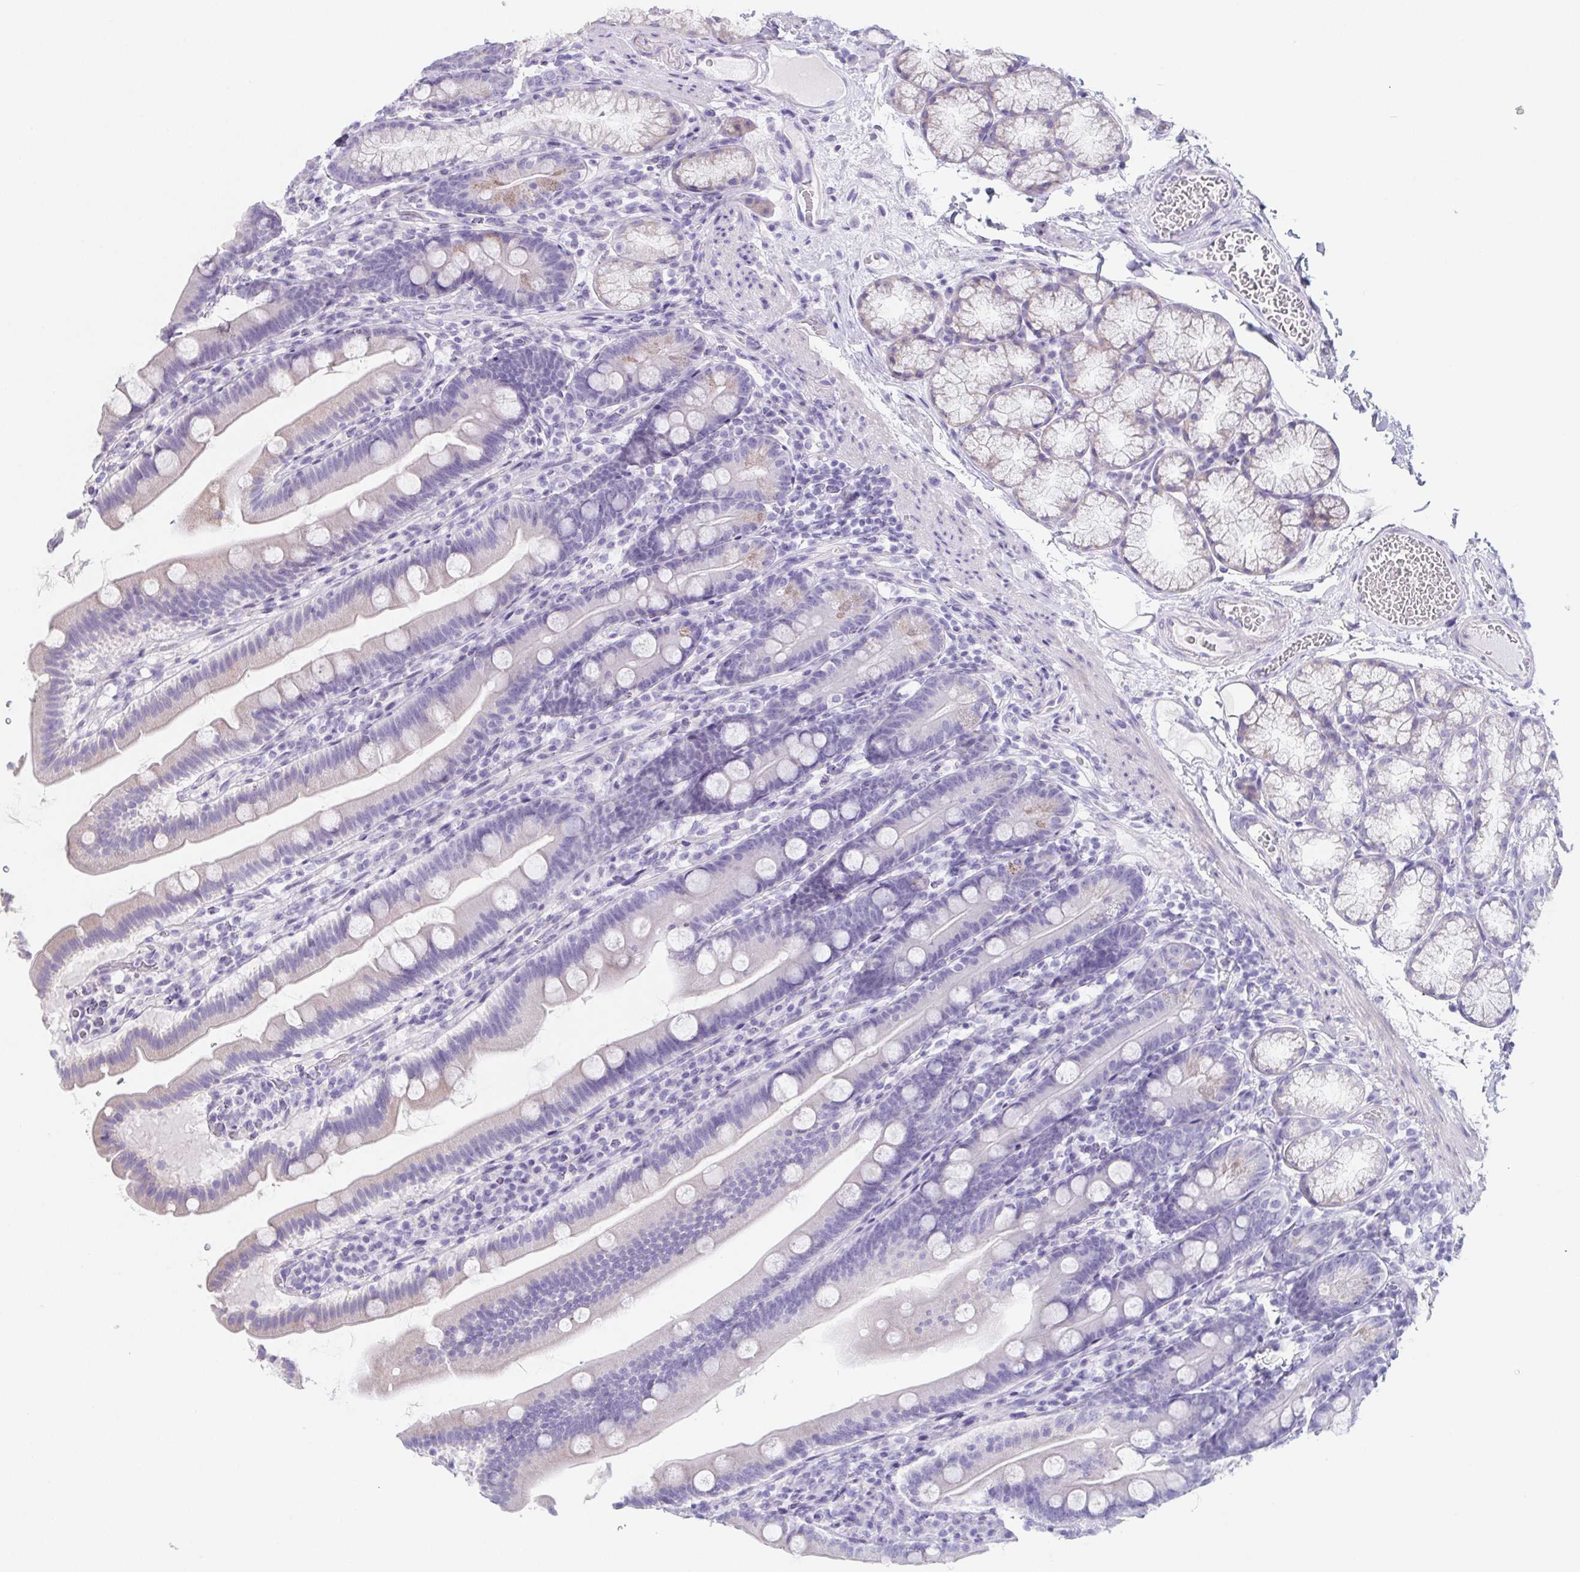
{"staining": {"intensity": "weak", "quantity": "<25%", "location": "cytoplasmic/membranous"}, "tissue": "duodenum", "cell_type": "Glandular cells", "image_type": "normal", "snomed": [{"axis": "morphology", "description": "Normal tissue, NOS"}, {"axis": "topography", "description": "Duodenum"}], "caption": "DAB immunohistochemical staining of normal human duodenum demonstrates no significant expression in glandular cells. (Stains: DAB IHC with hematoxylin counter stain, Microscopy: brightfield microscopy at high magnification).", "gene": "HDGFL1", "patient": {"sex": "female", "age": 67}}